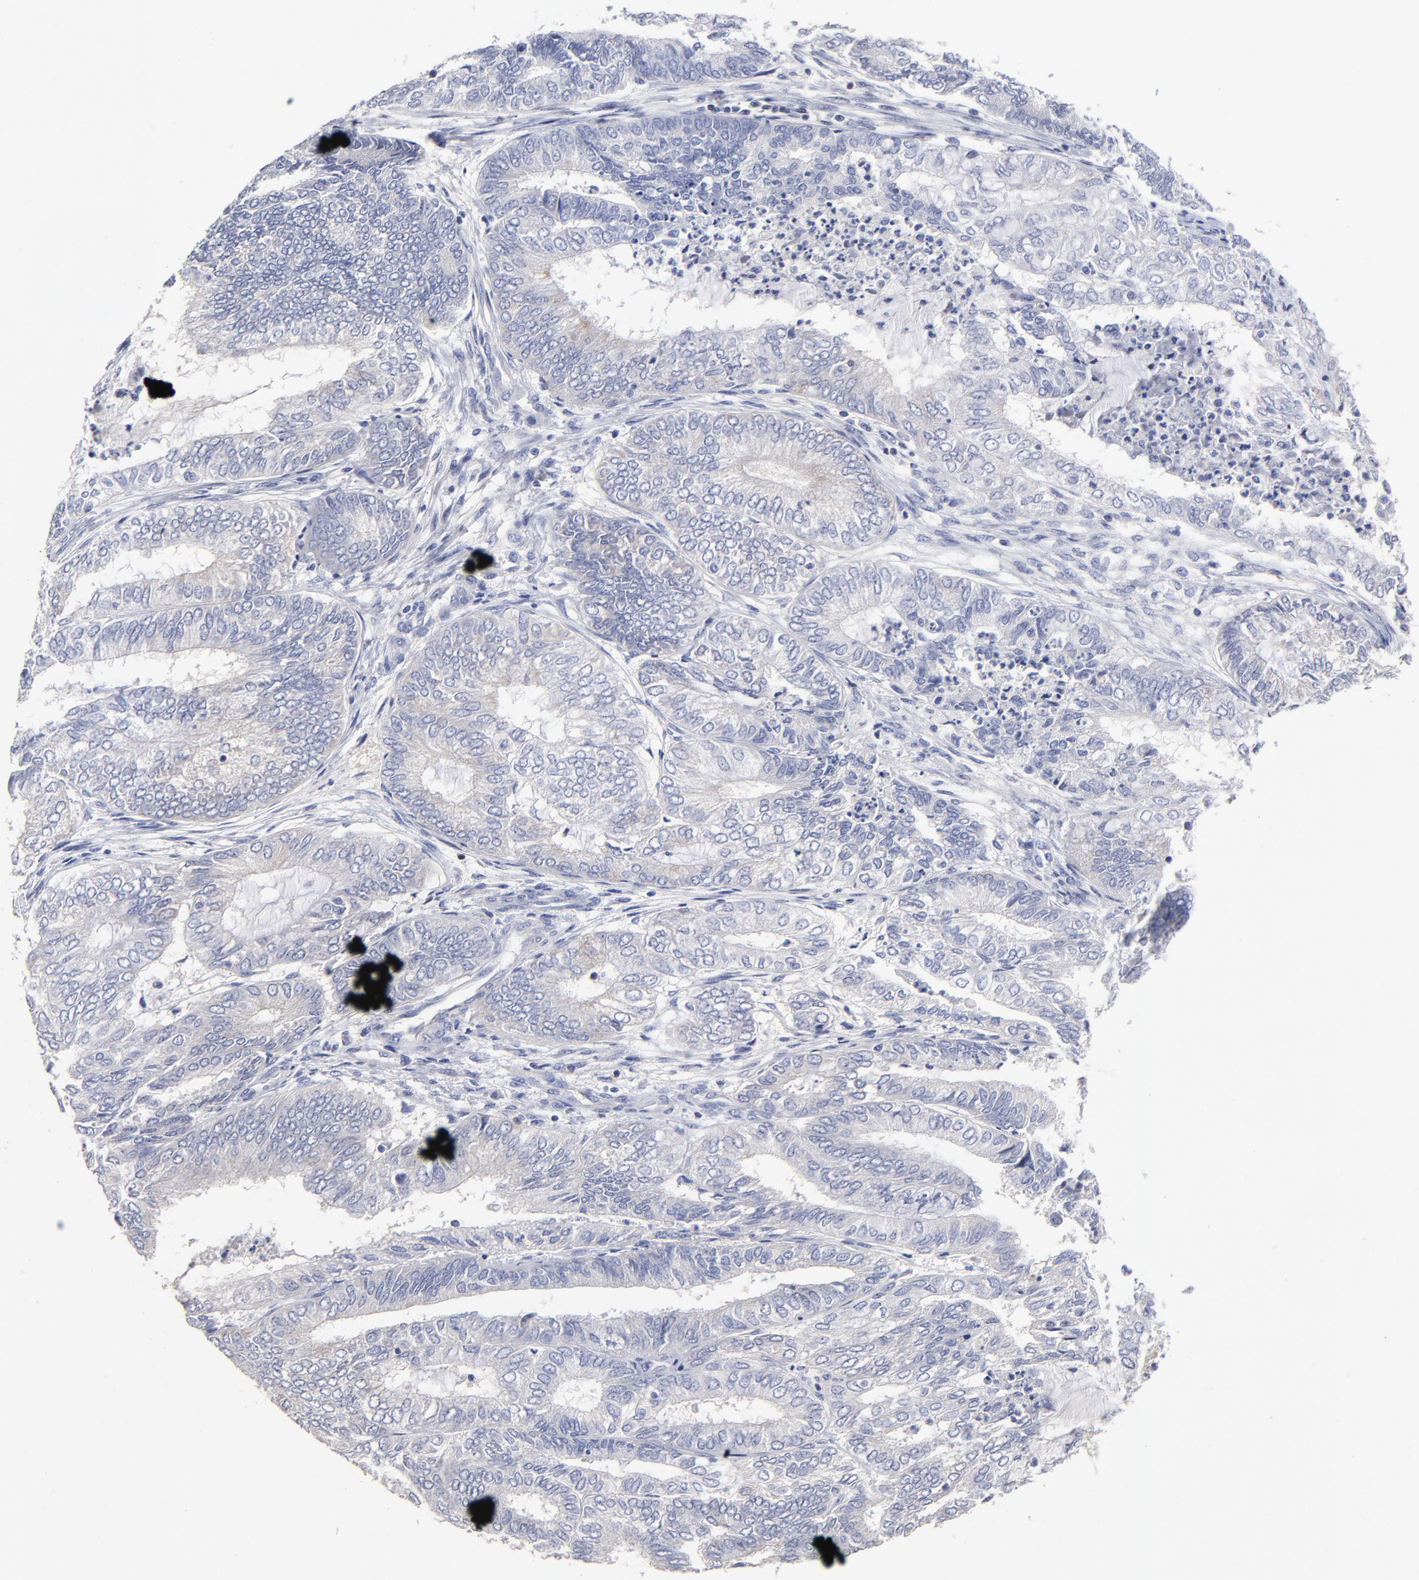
{"staining": {"intensity": "negative", "quantity": "none", "location": "none"}, "tissue": "endometrial cancer", "cell_type": "Tumor cells", "image_type": "cancer", "snomed": [{"axis": "morphology", "description": "Adenocarcinoma, NOS"}, {"axis": "topography", "description": "Endometrium"}], "caption": "A high-resolution photomicrograph shows immunohistochemistry staining of adenocarcinoma (endometrial), which exhibits no significant expression in tumor cells.", "gene": "TRAT1", "patient": {"sex": "female", "age": 59}}